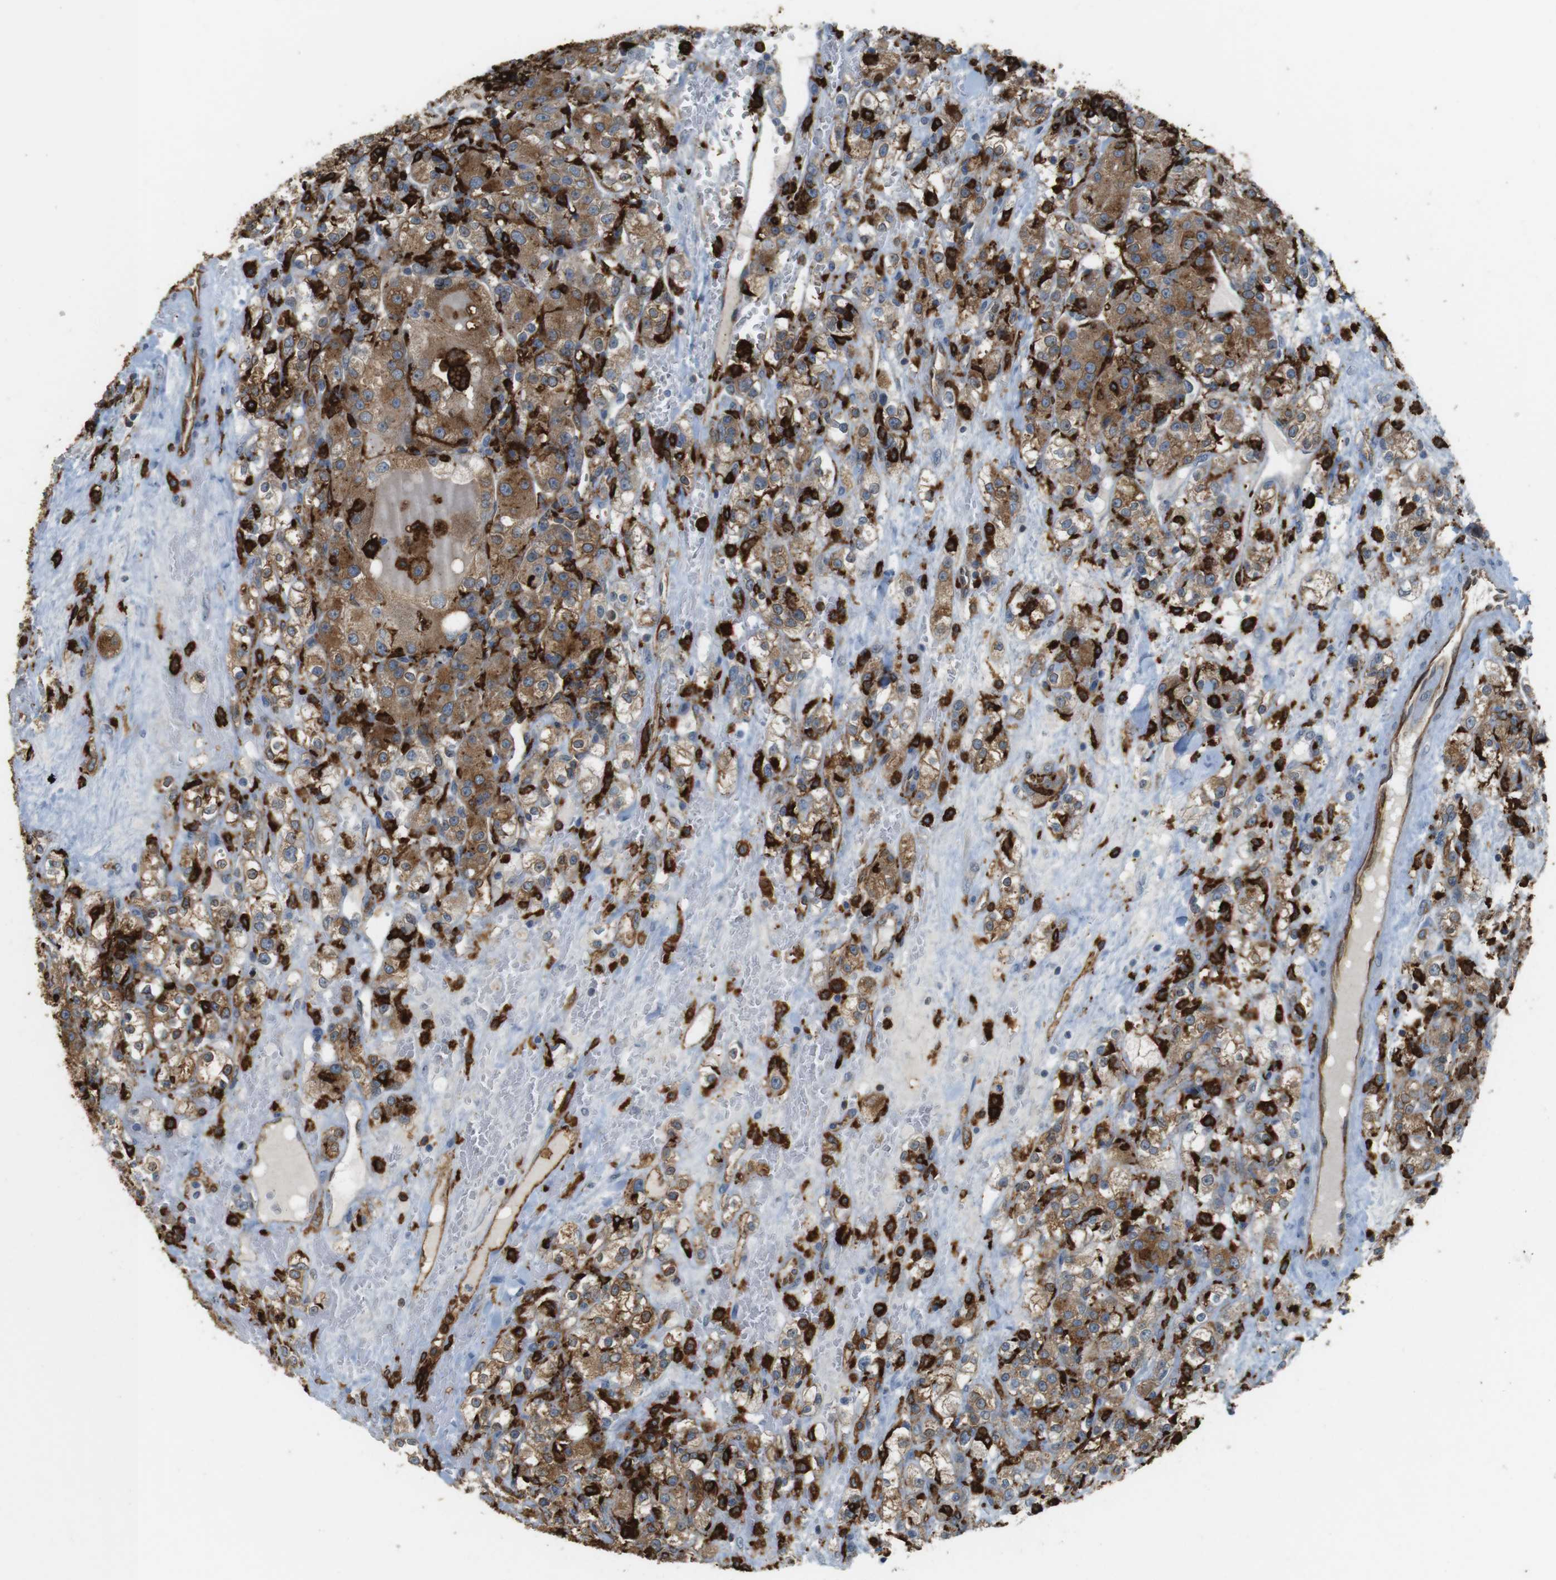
{"staining": {"intensity": "moderate", "quantity": ">75%", "location": "cytoplasmic/membranous"}, "tissue": "renal cancer", "cell_type": "Tumor cells", "image_type": "cancer", "snomed": [{"axis": "morphology", "description": "Normal tissue, NOS"}, {"axis": "morphology", "description": "Adenocarcinoma, NOS"}, {"axis": "topography", "description": "Kidney"}], "caption": "IHC (DAB) staining of human renal adenocarcinoma demonstrates moderate cytoplasmic/membranous protein positivity in approximately >75% of tumor cells.", "gene": "HLA-DRA", "patient": {"sex": "male", "age": 61}}